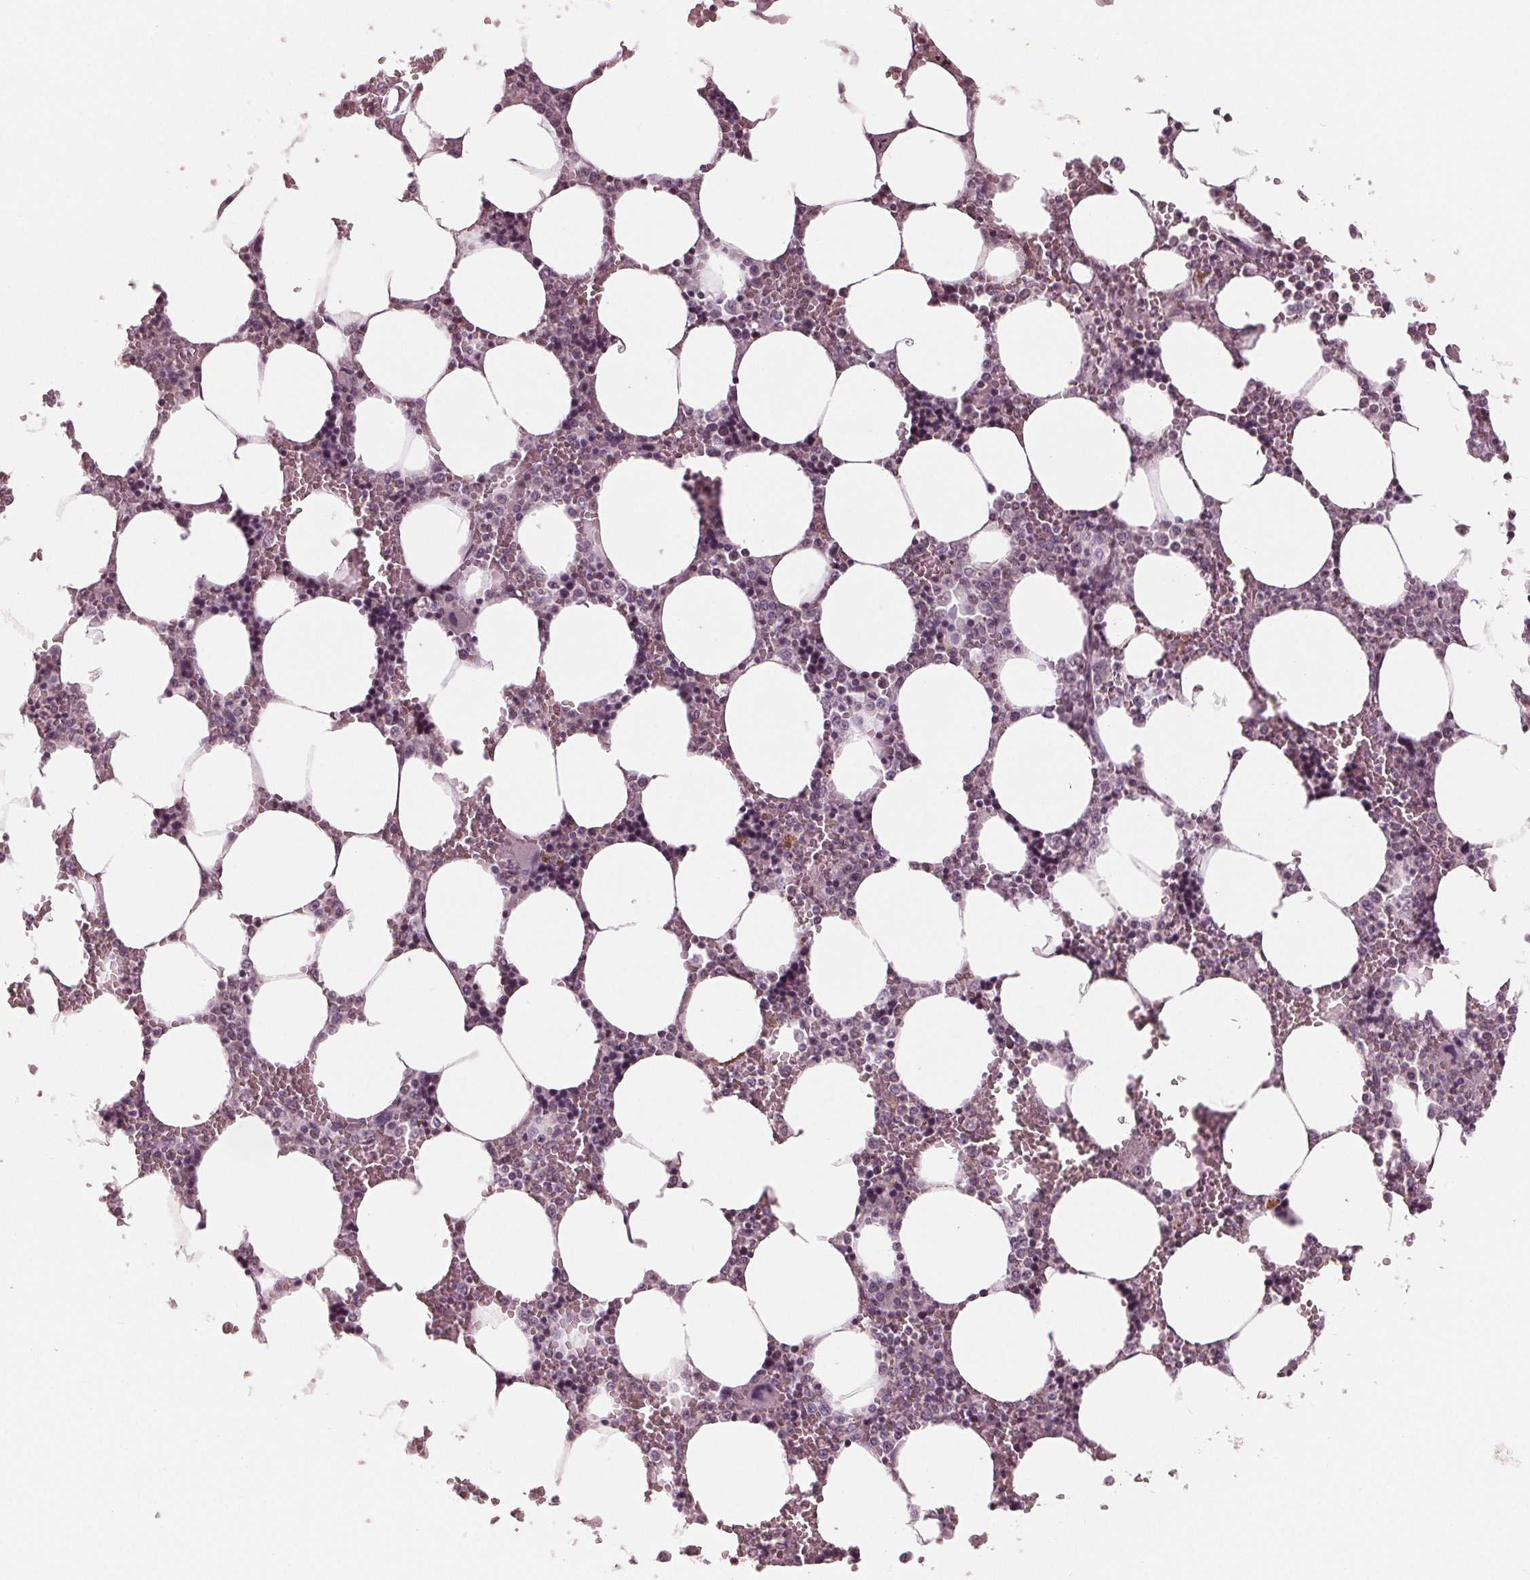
{"staining": {"intensity": "negative", "quantity": "none", "location": "none"}, "tissue": "bone marrow", "cell_type": "Hematopoietic cells", "image_type": "normal", "snomed": [{"axis": "morphology", "description": "Normal tissue, NOS"}, {"axis": "topography", "description": "Bone marrow"}], "caption": "DAB immunohistochemical staining of unremarkable human bone marrow reveals no significant expression in hematopoietic cells. (Immunohistochemistry (ihc), brightfield microscopy, high magnification).", "gene": "ADPRHL1", "patient": {"sex": "male", "age": 64}}